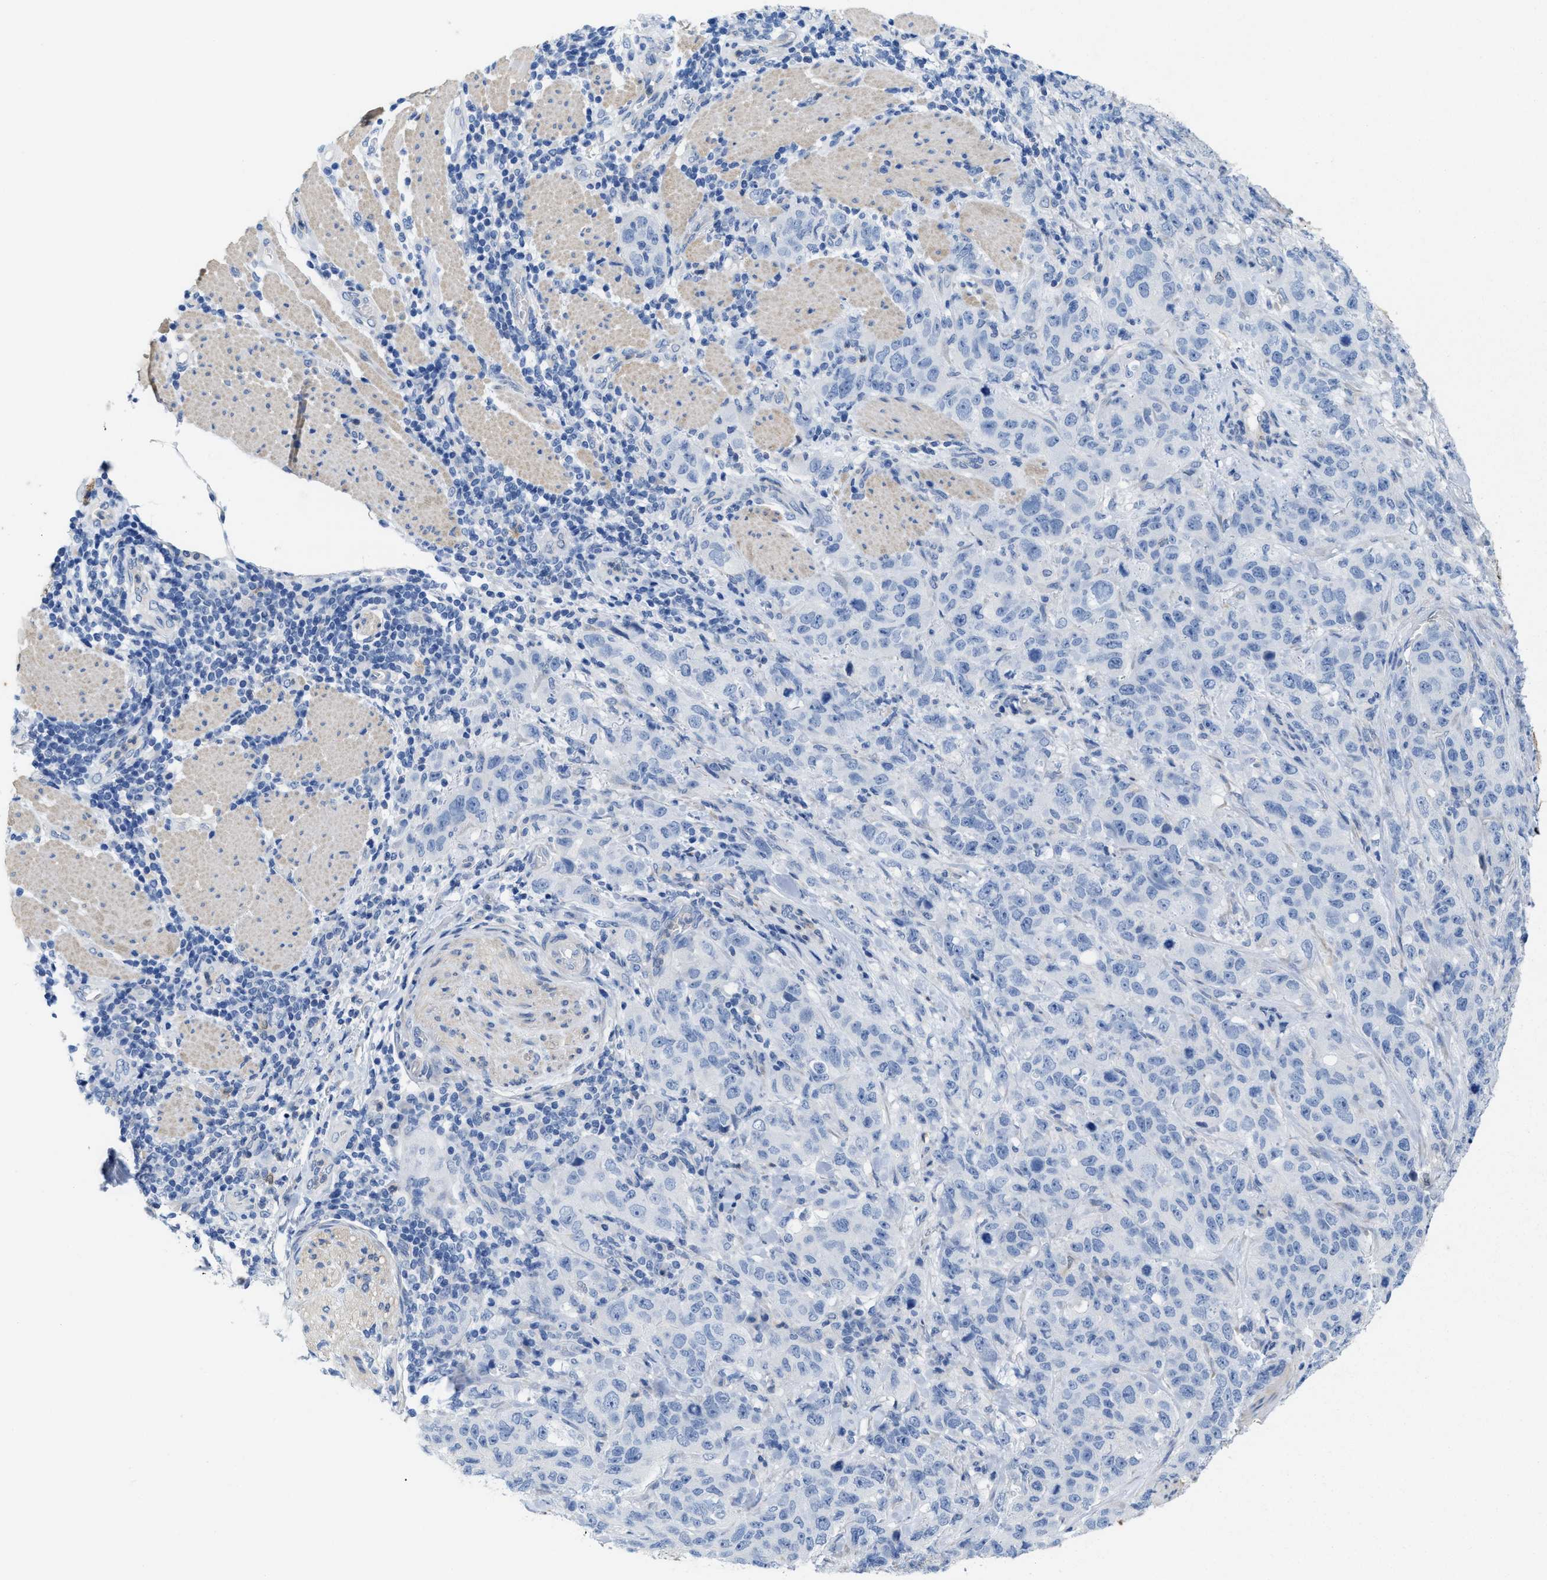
{"staining": {"intensity": "negative", "quantity": "none", "location": "none"}, "tissue": "stomach cancer", "cell_type": "Tumor cells", "image_type": "cancer", "snomed": [{"axis": "morphology", "description": "Adenocarcinoma, NOS"}, {"axis": "topography", "description": "Stomach"}], "caption": "The histopathology image shows no staining of tumor cells in stomach adenocarcinoma.", "gene": "CPA2", "patient": {"sex": "male", "age": 48}}